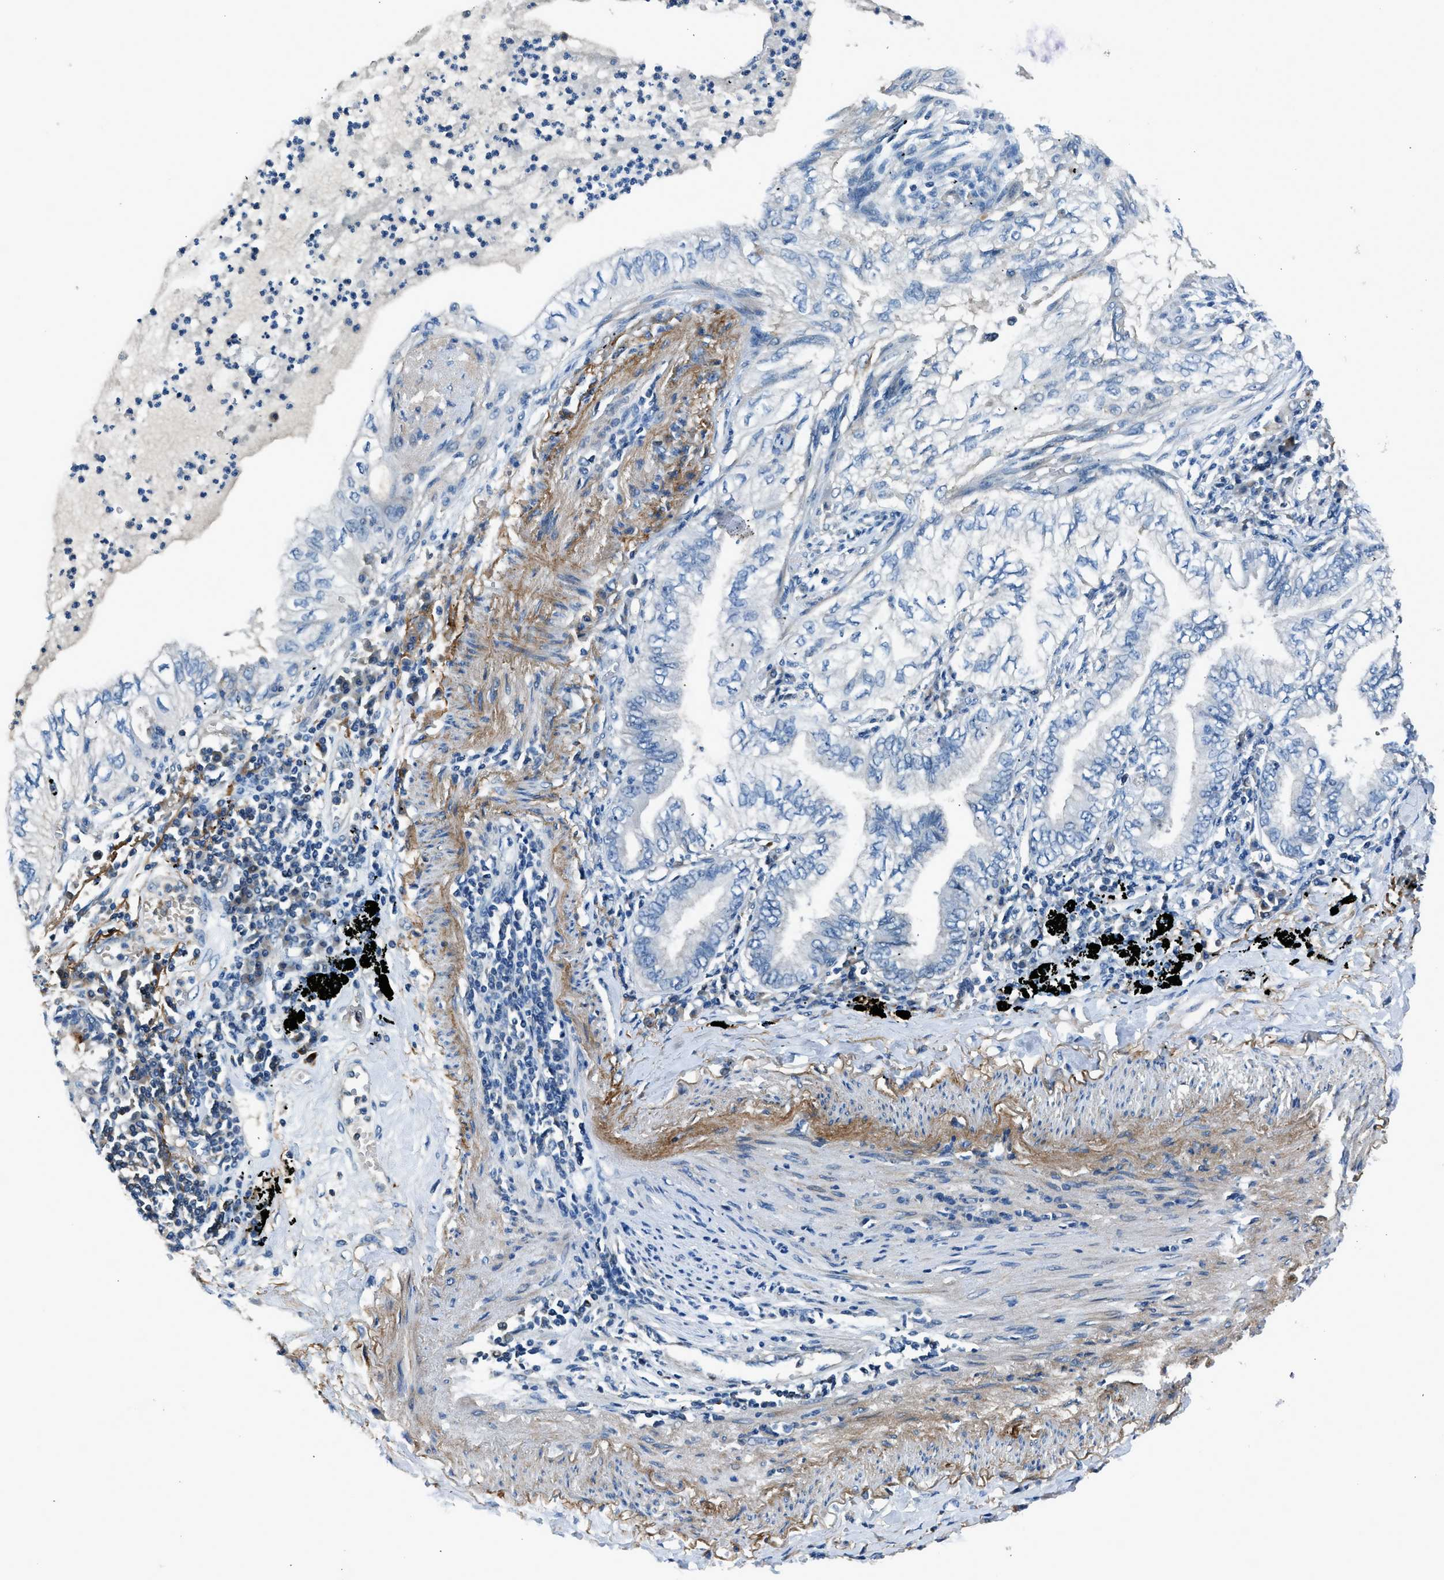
{"staining": {"intensity": "negative", "quantity": "none", "location": "none"}, "tissue": "lung cancer", "cell_type": "Tumor cells", "image_type": "cancer", "snomed": [{"axis": "morphology", "description": "Normal tissue, NOS"}, {"axis": "morphology", "description": "Adenocarcinoma, NOS"}, {"axis": "topography", "description": "Bronchus"}, {"axis": "topography", "description": "Lung"}], "caption": "Immunohistochemical staining of human lung adenocarcinoma exhibits no significant positivity in tumor cells.", "gene": "LMLN", "patient": {"sex": "female", "age": 70}}